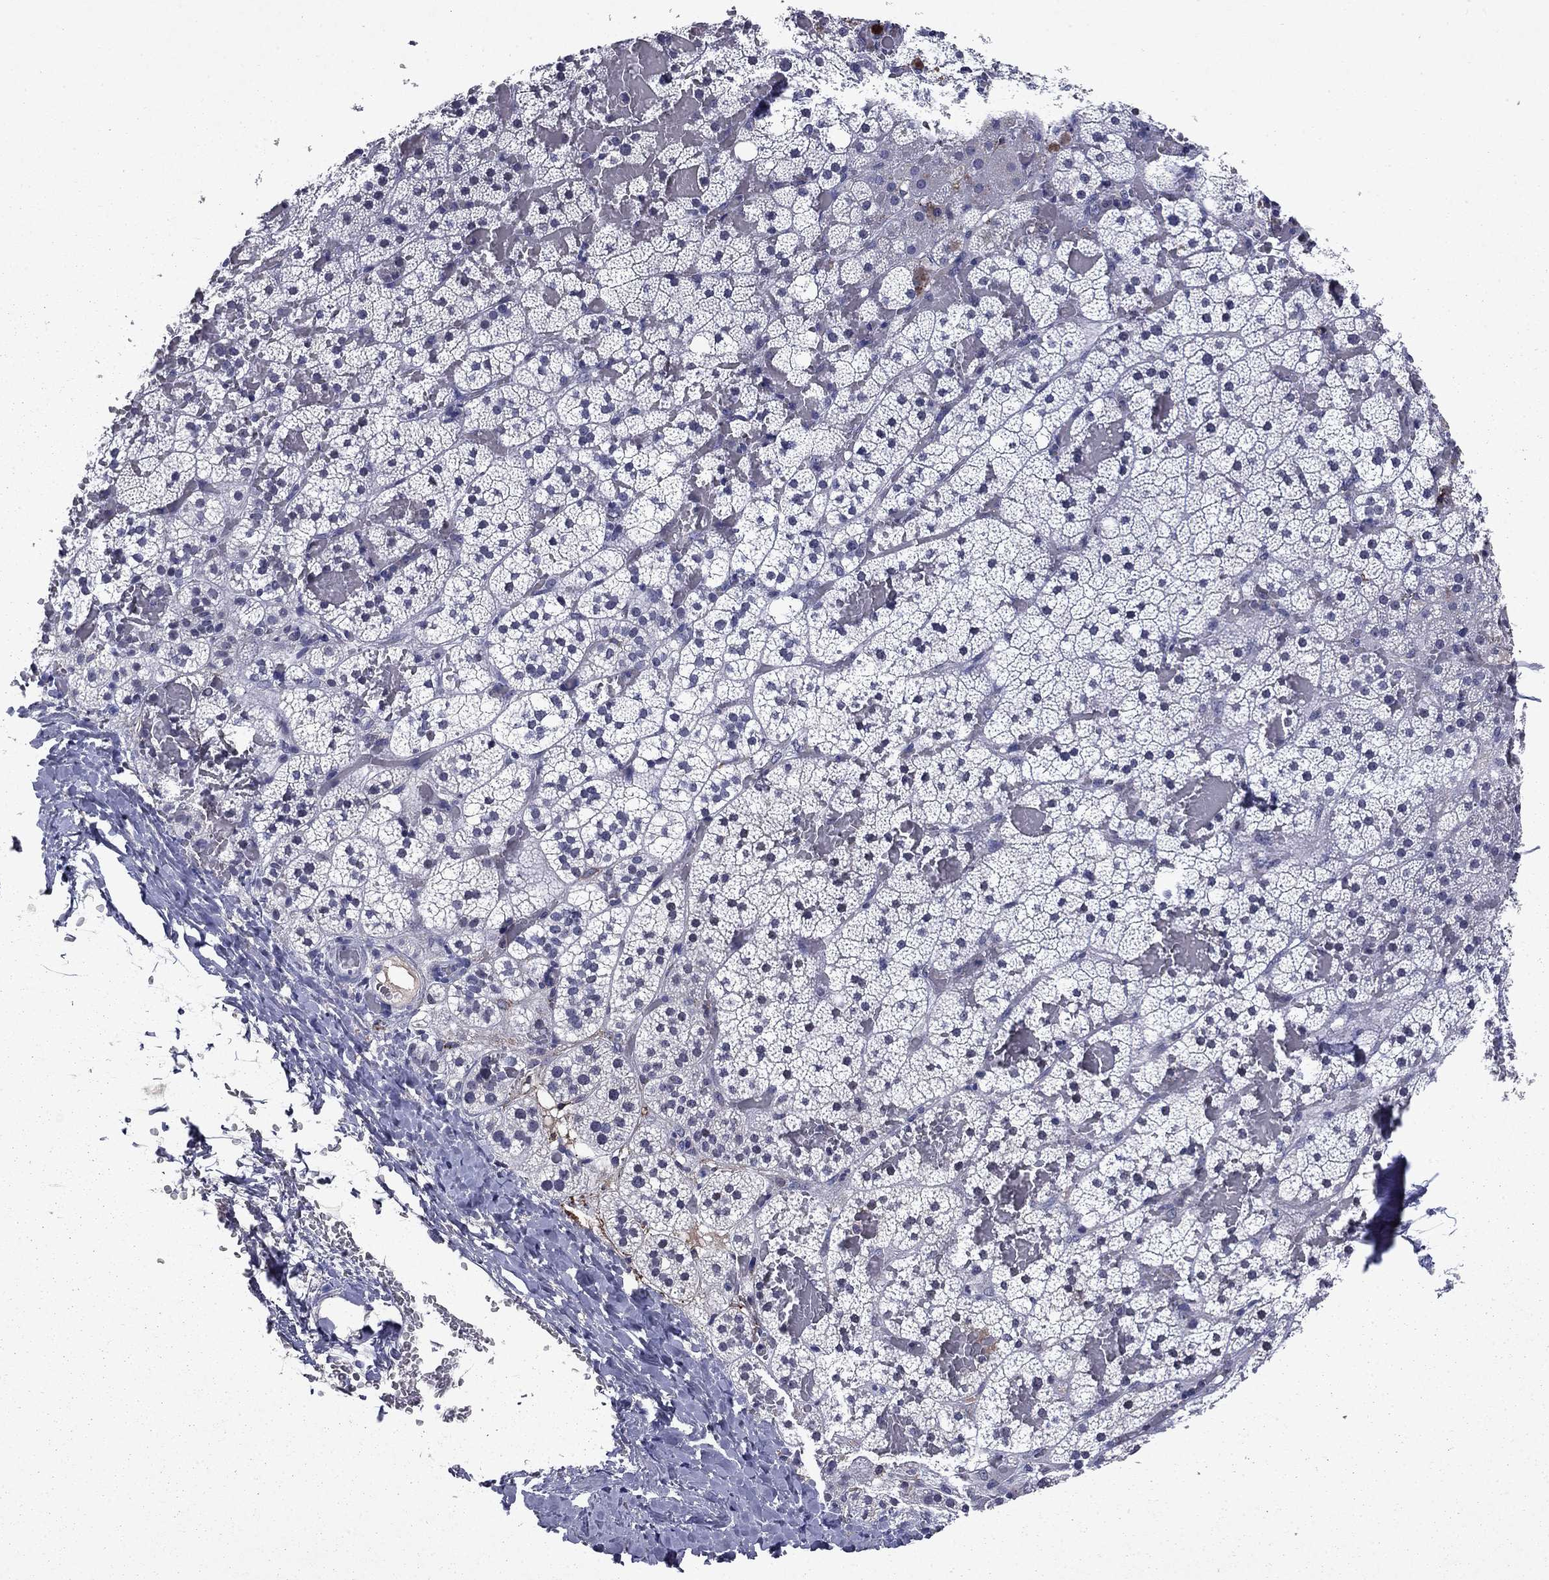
{"staining": {"intensity": "strong", "quantity": "<25%", "location": "cytoplasmic/membranous"}, "tissue": "adrenal gland", "cell_type": "Glandular cells", "image_type": "normal", "snomed": [{"axis": "morphology", "description": "Normal tissue, NOS"}, {"axis": "topography", "description": "Adrenal gland"}], "caption": "Protein expression analysis of unremarkable human adrenal gland reveals strong cytoplasmic/membranous positivity in approximately <25% of glandular cells.", "gene": "ECM1", "patient": {"sex": "male", "age": 53}}